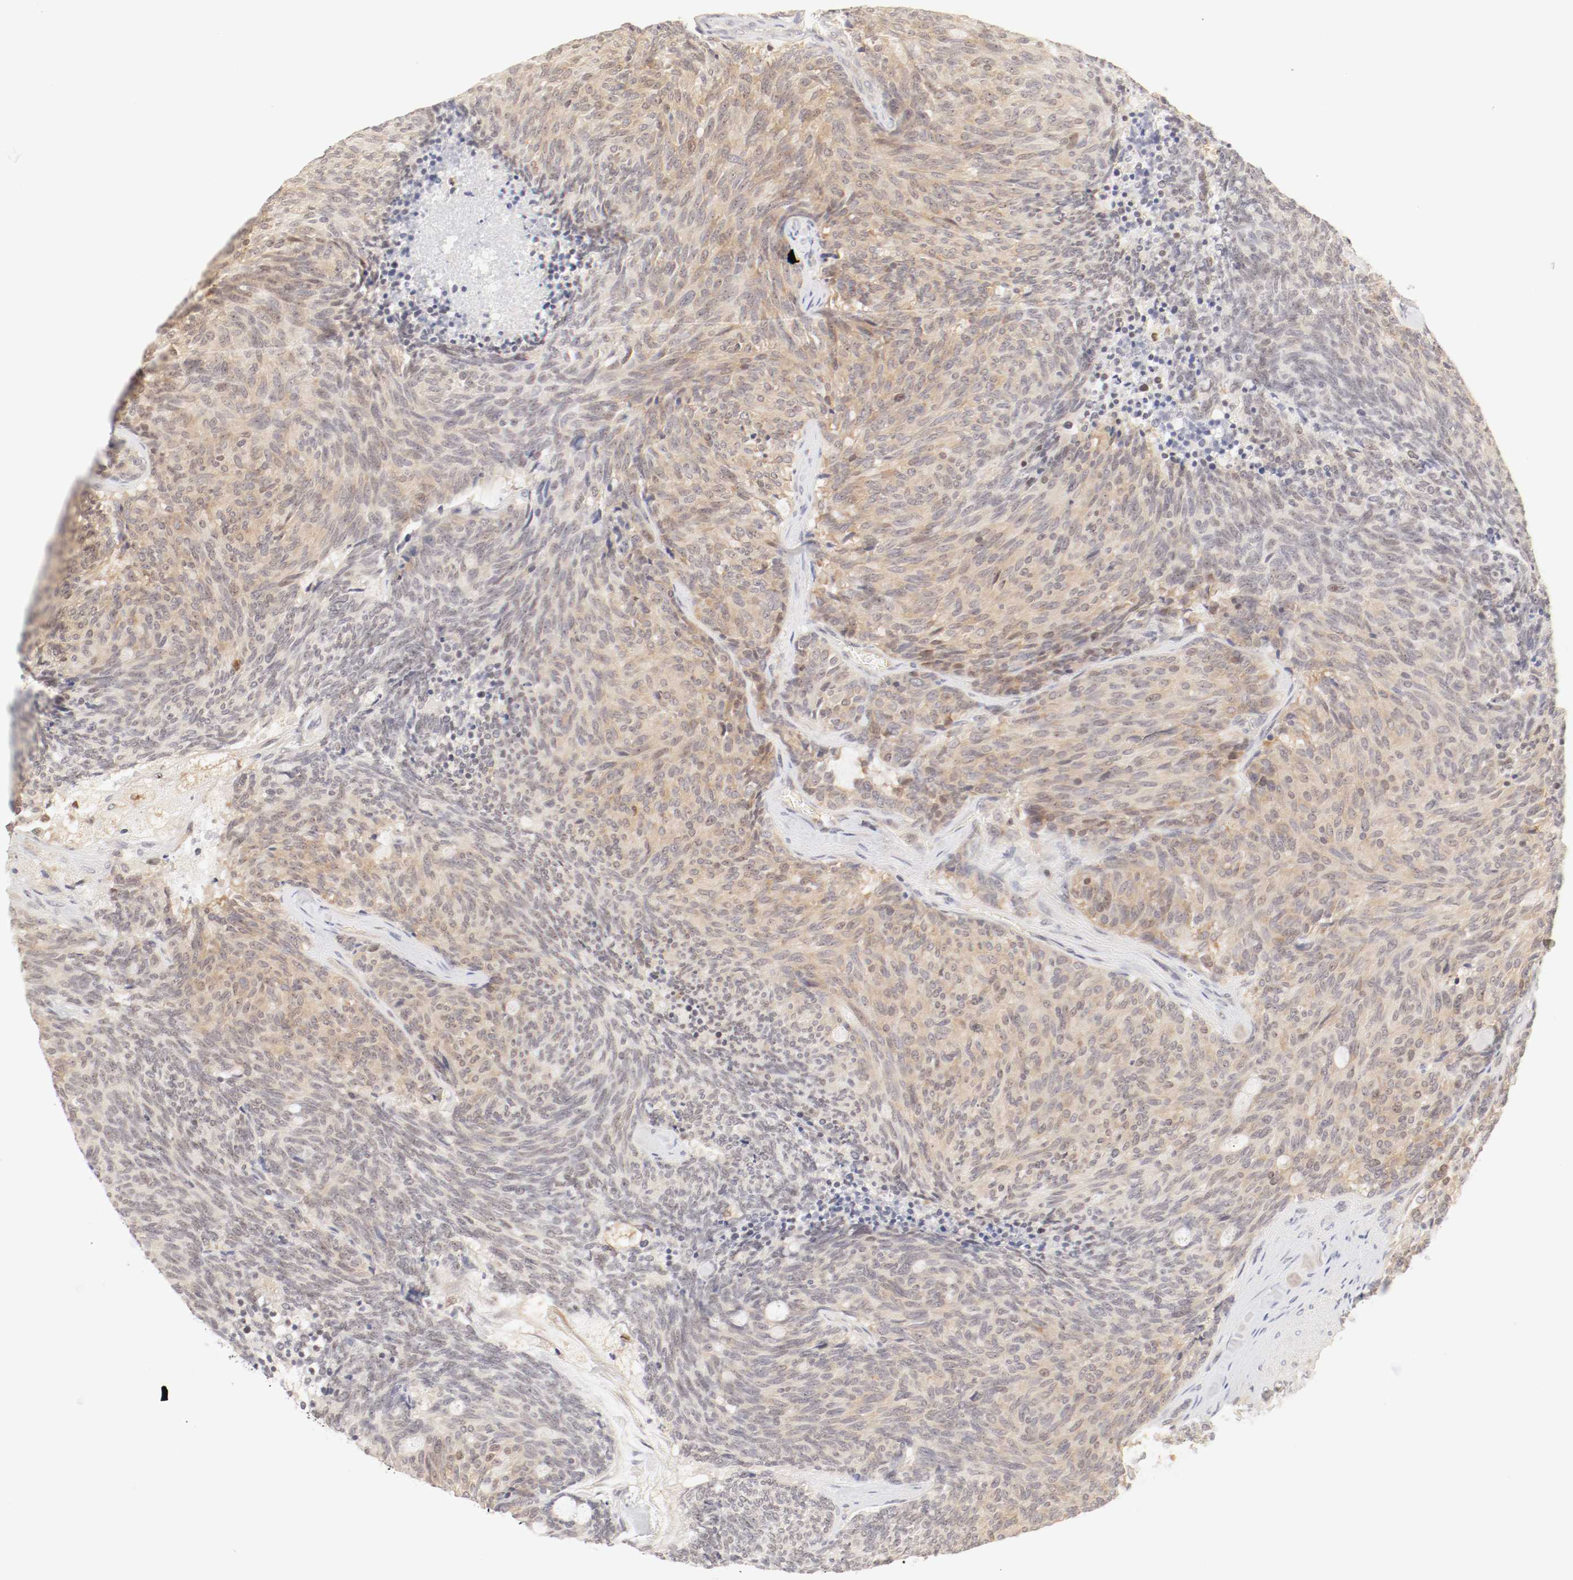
{"staining": {"intensity": "moderate", "quantity": ">75%", "location": "cytoplasmic/membranous"}, "tissue": "carcinoid", "cell_type": "Tumor cells", "image_type": "cancer", "snomed": [{"axis": "morphology", "description": "Carcinoid, malignant, NOS"}, {"axis": "topography", "description": "Pancreas"}], "caption": "Protein analysis of carcinoid tissue exhibits moderate cytoplasmic/membranous positivity in approximately >75% of tumor cells. (brown staining indicates protein expression, while blue staining denotes nuclei).", "gene": "KIF2A", "patient": {"sex": "female", "age": 54}}